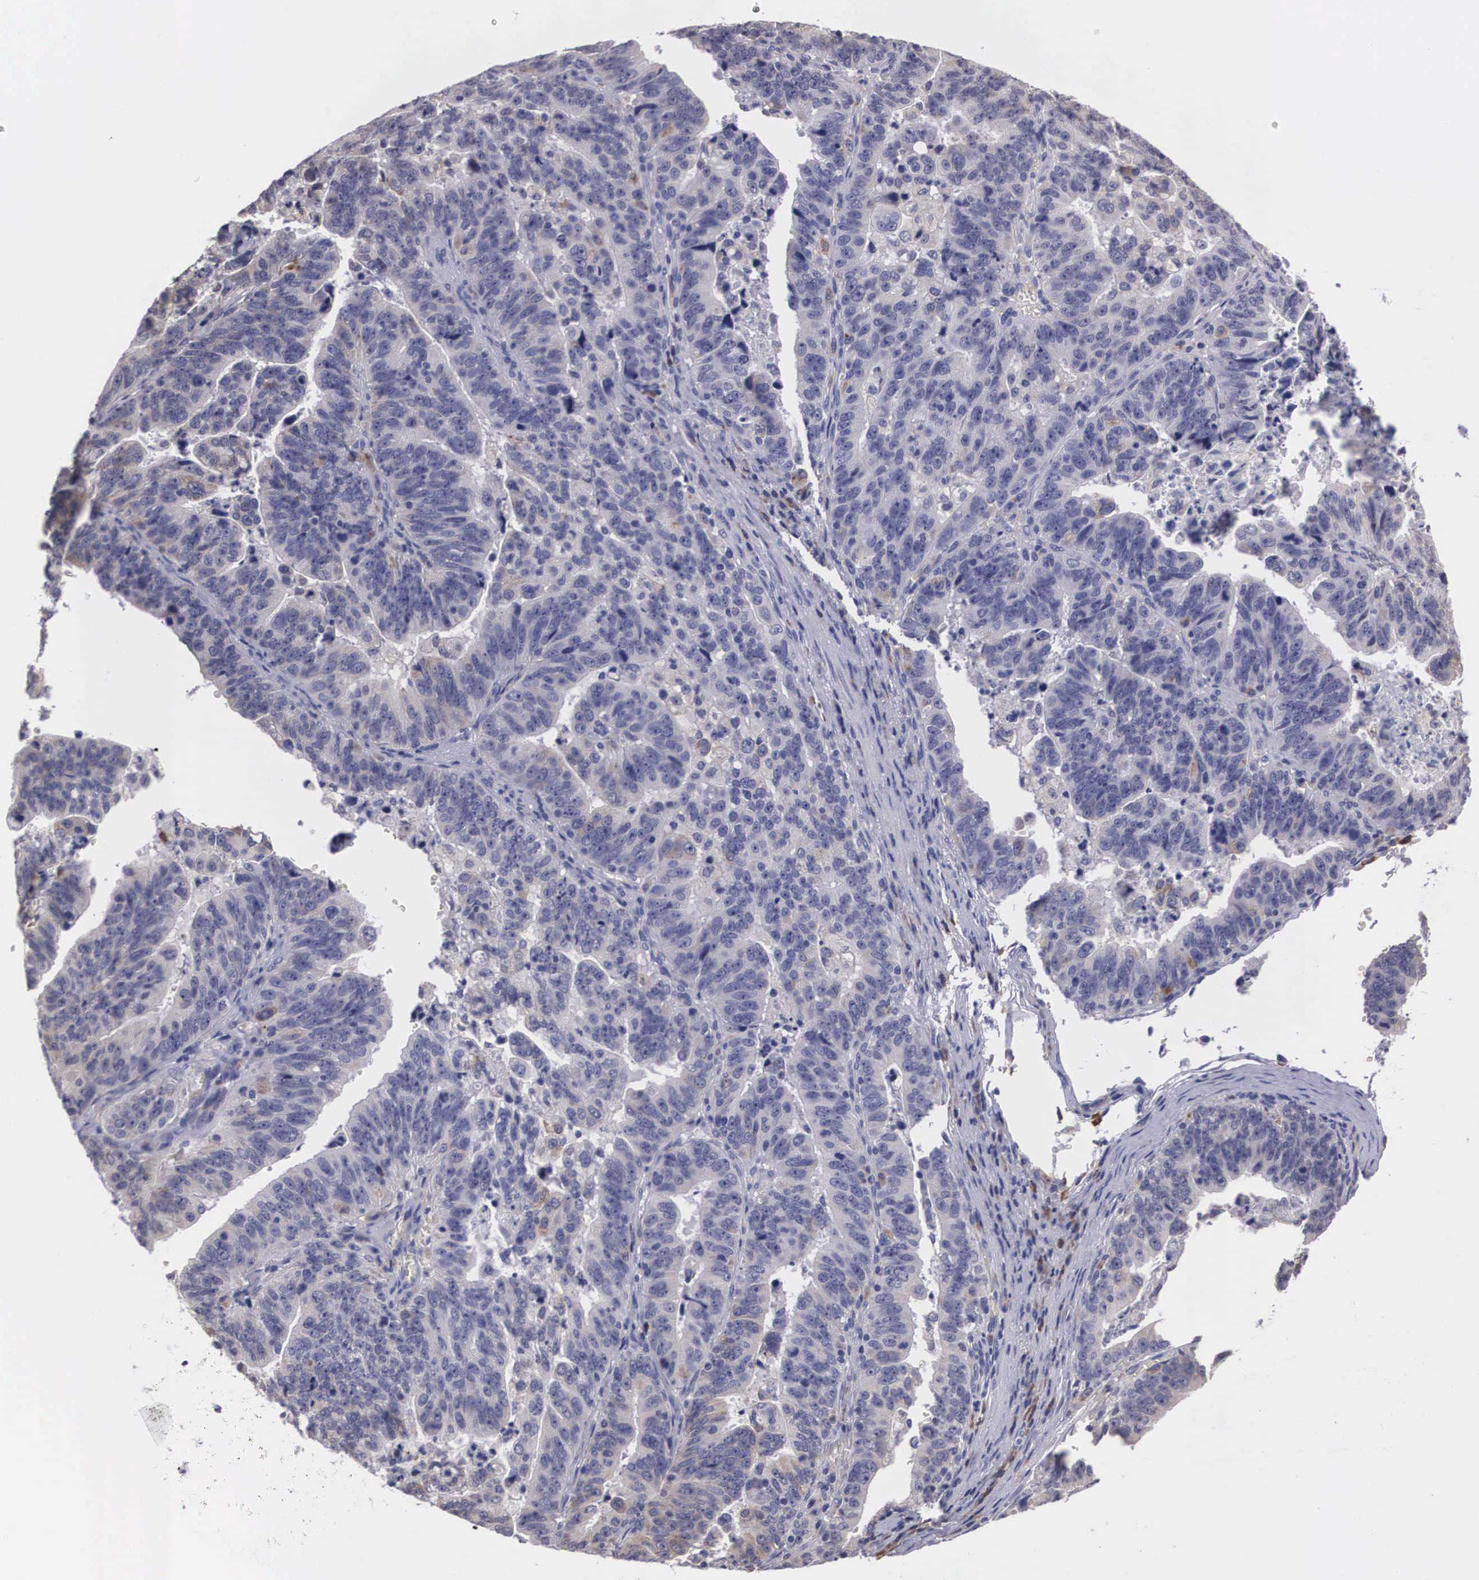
{"staining": {"intensity": "weak", "quantity": "25%-75%", "location": "cytoplasmic/membranous"}, "tissue": "stomach cancer", "cell_type": "Tumor cells", "image_type": "cancer", "snomed": [{"axis": "morphology", "description": "Adenocarcinoma, NOS"}, {"axis": "topography", "description": "Stomach, upper"}], "caption": "Immunohistochemical staining of adenocarcinoma (stomach) shows low levels of weak cytoplasmic/membranous protein positivity in about 25%-75% of tumor cells. The protein is shown in brown color, while the nuclei are stained blue.", "gene": "CRELD2", "patient": {"sex": "female", "age": 50}}